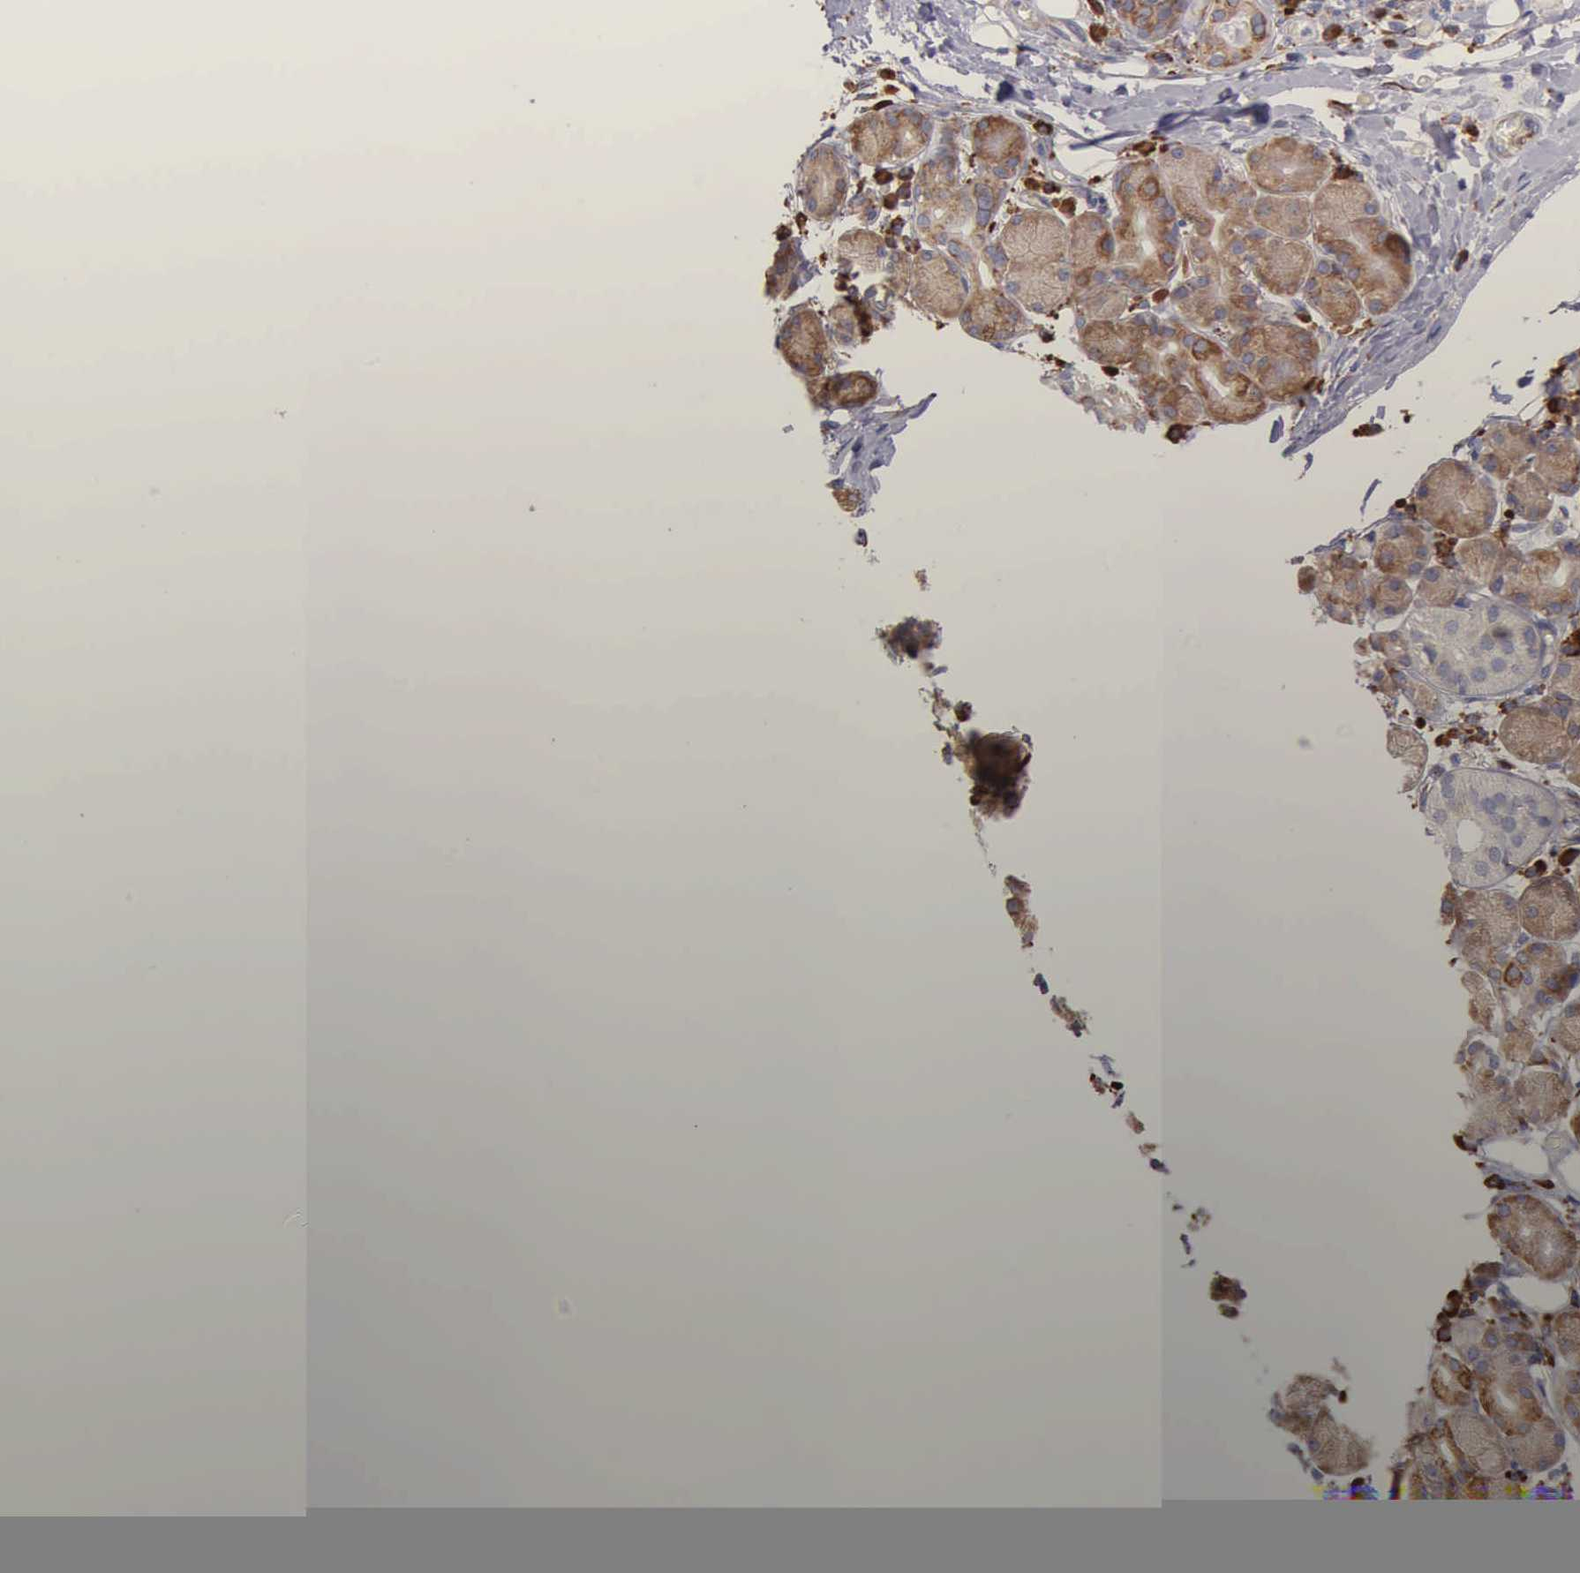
{"staining": {"intensity": "weak", "quantity": ">75%", "location": "cytoplasmic/membranous"}, "tissue": "salivary gland", "cell_type": "Glandular cells", "image_type": "normal", "snomed": [{"axis": "morphology", "description": "Normal tissue, NOS"}, {"axis": "topography", "description": "Salivary gland"}, {"axis": "topography", "description": "Peripheral nerve tissue"}], "caption": "Protein analysis of benign salivary gland reveals weak cytoplasmic/membranous staining in about >75% of glandular cells. The staining was performed using DAB, with brown indicating positive protein expression. Nuclei are stained blue with hematoxylin.", "gene": "CKAP4", "patient": {"sex": "male", "age": 62}}